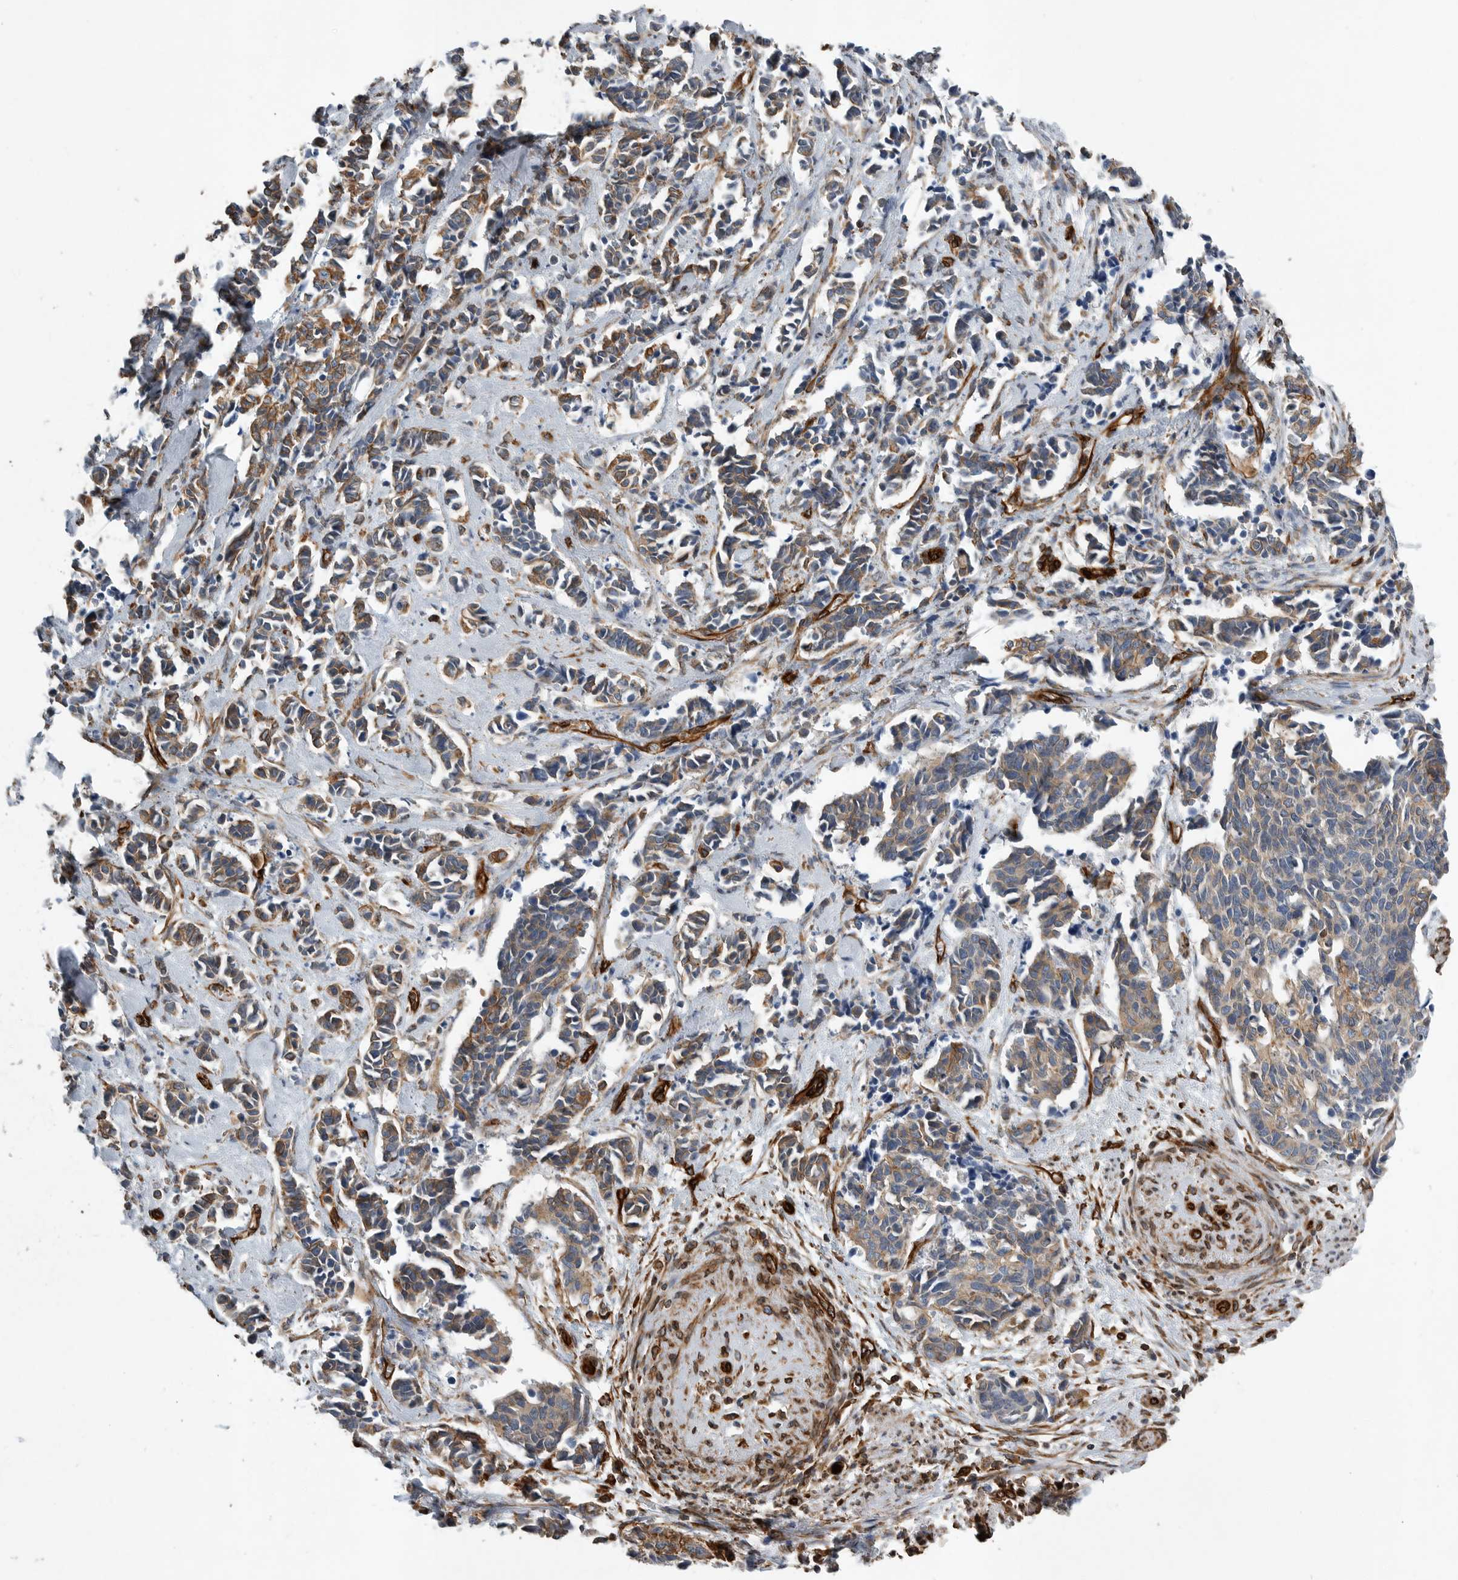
{"staining": {"intensity": "weak", "quantity": ">75%", "location": "cytoplasmic/membranous"}, "tissue": "cervical cancer", "cell_type": "Tumor cells", "image_type": "cancer", "snomed": [{"axis": "morphology", "description": "Normal tissue, NOS"}, {"axis": "morphology", "description": "Squamous cell carcinoma, NOS"}, {"axis": "topography", "description": "Cervix"}], "caption": "Protein expression analysis of human squamous cell carcinoma (cervical) reveals weak cytoplasmic/membranous staining in approximately >75% of tumor cells. The protein is stained brown, and the nuclei are stained in blue (DAB IHC with brightfield microscopy, high magnification).", "gene": "PLEC", "patient": {"sex": "female", "age": 35}}